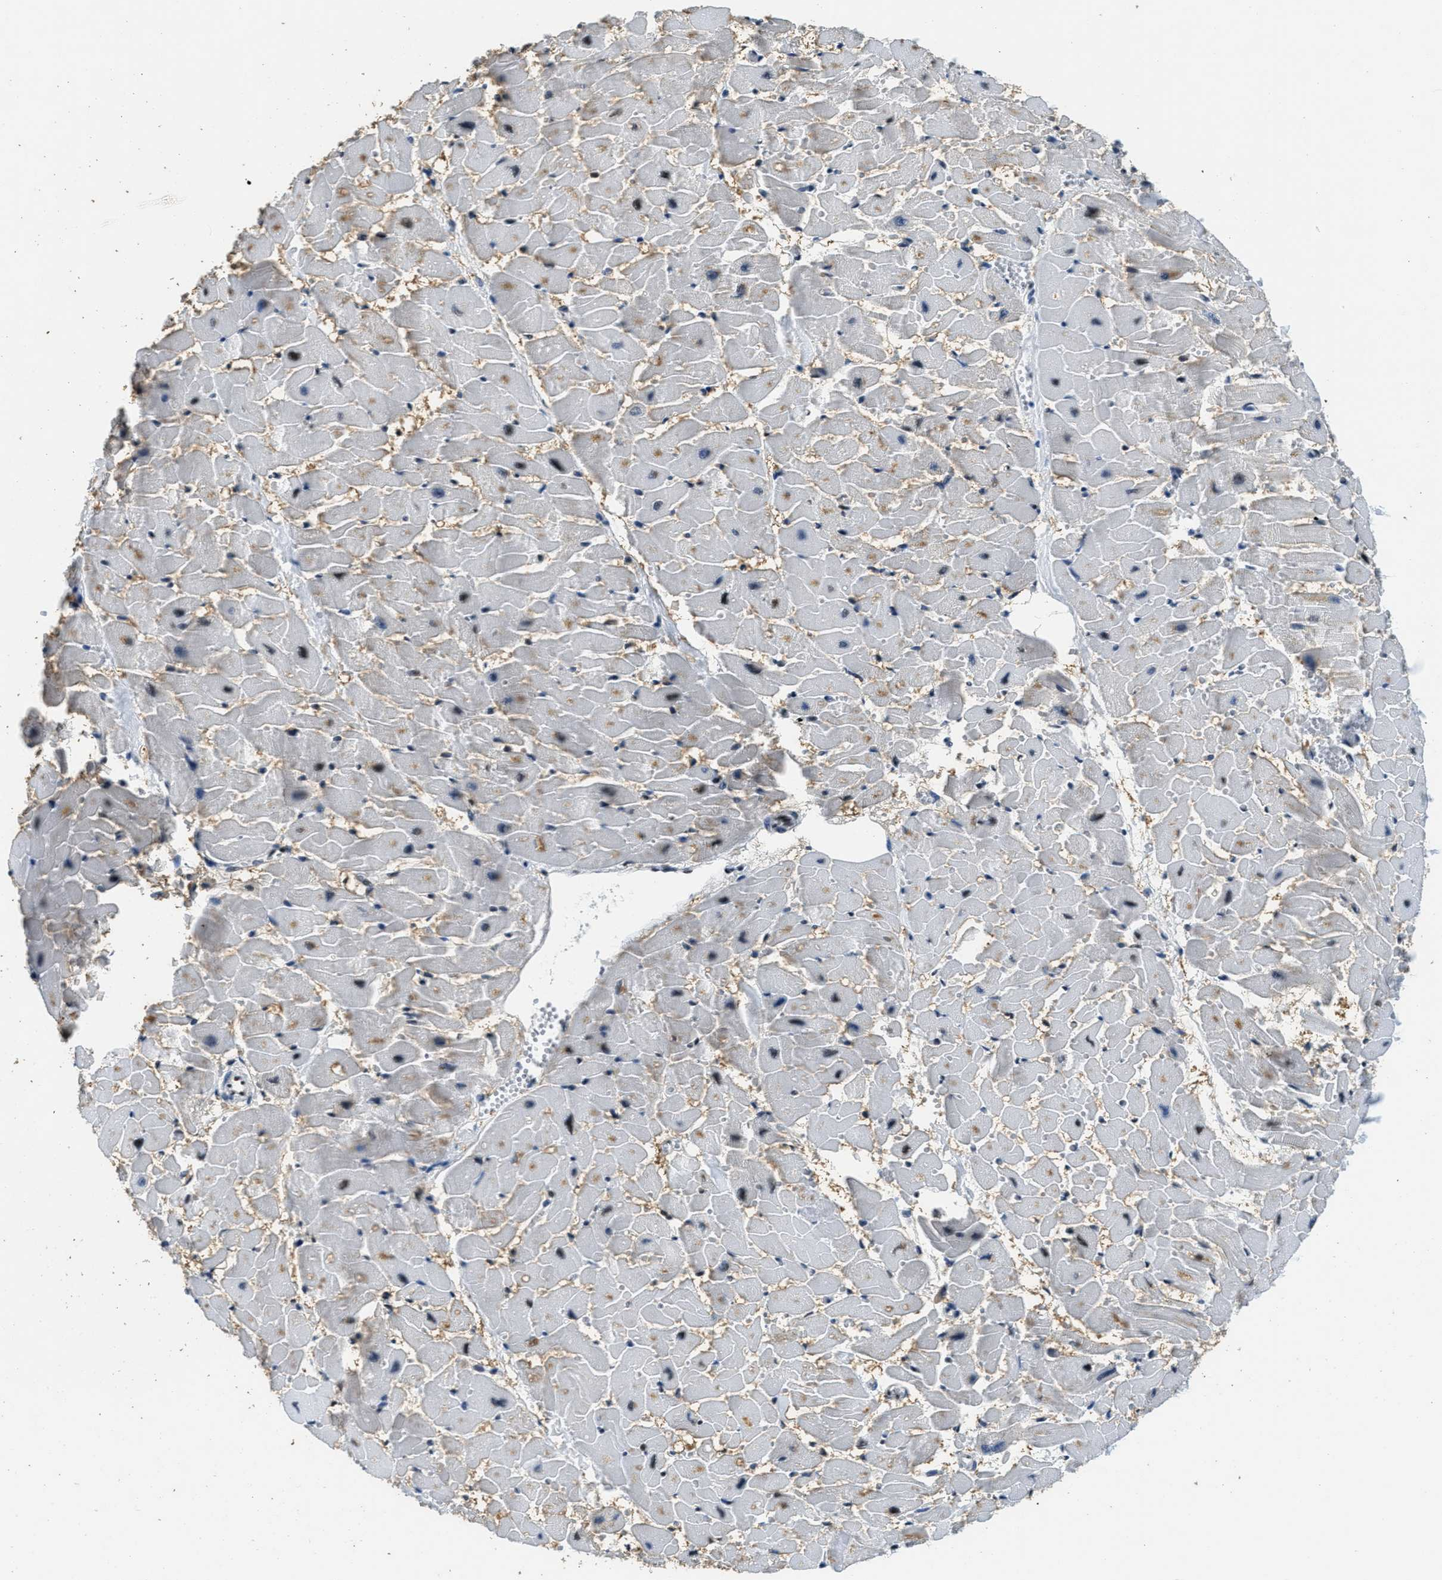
{"staining": {"intensity": "moderate", "quantity": "25%-75%", "location": "nuclear"}, "tissue": "heart muscle", "cell_type": "Cardiomyocytes", "image_type": "normal", "snomed": [{"axis": "morphology", "description": "Normal tissue, NOS"}, {"axis": "topography", "description": "Heart"}], "caption": "Brown immunohistochemical staining in unremarkable heart muscle reveals moderate nuclear positivity in about 25%-75% of cardiomyocytes.", "gene": "SSB", "patient": {"sex": "female", "age": 19}}